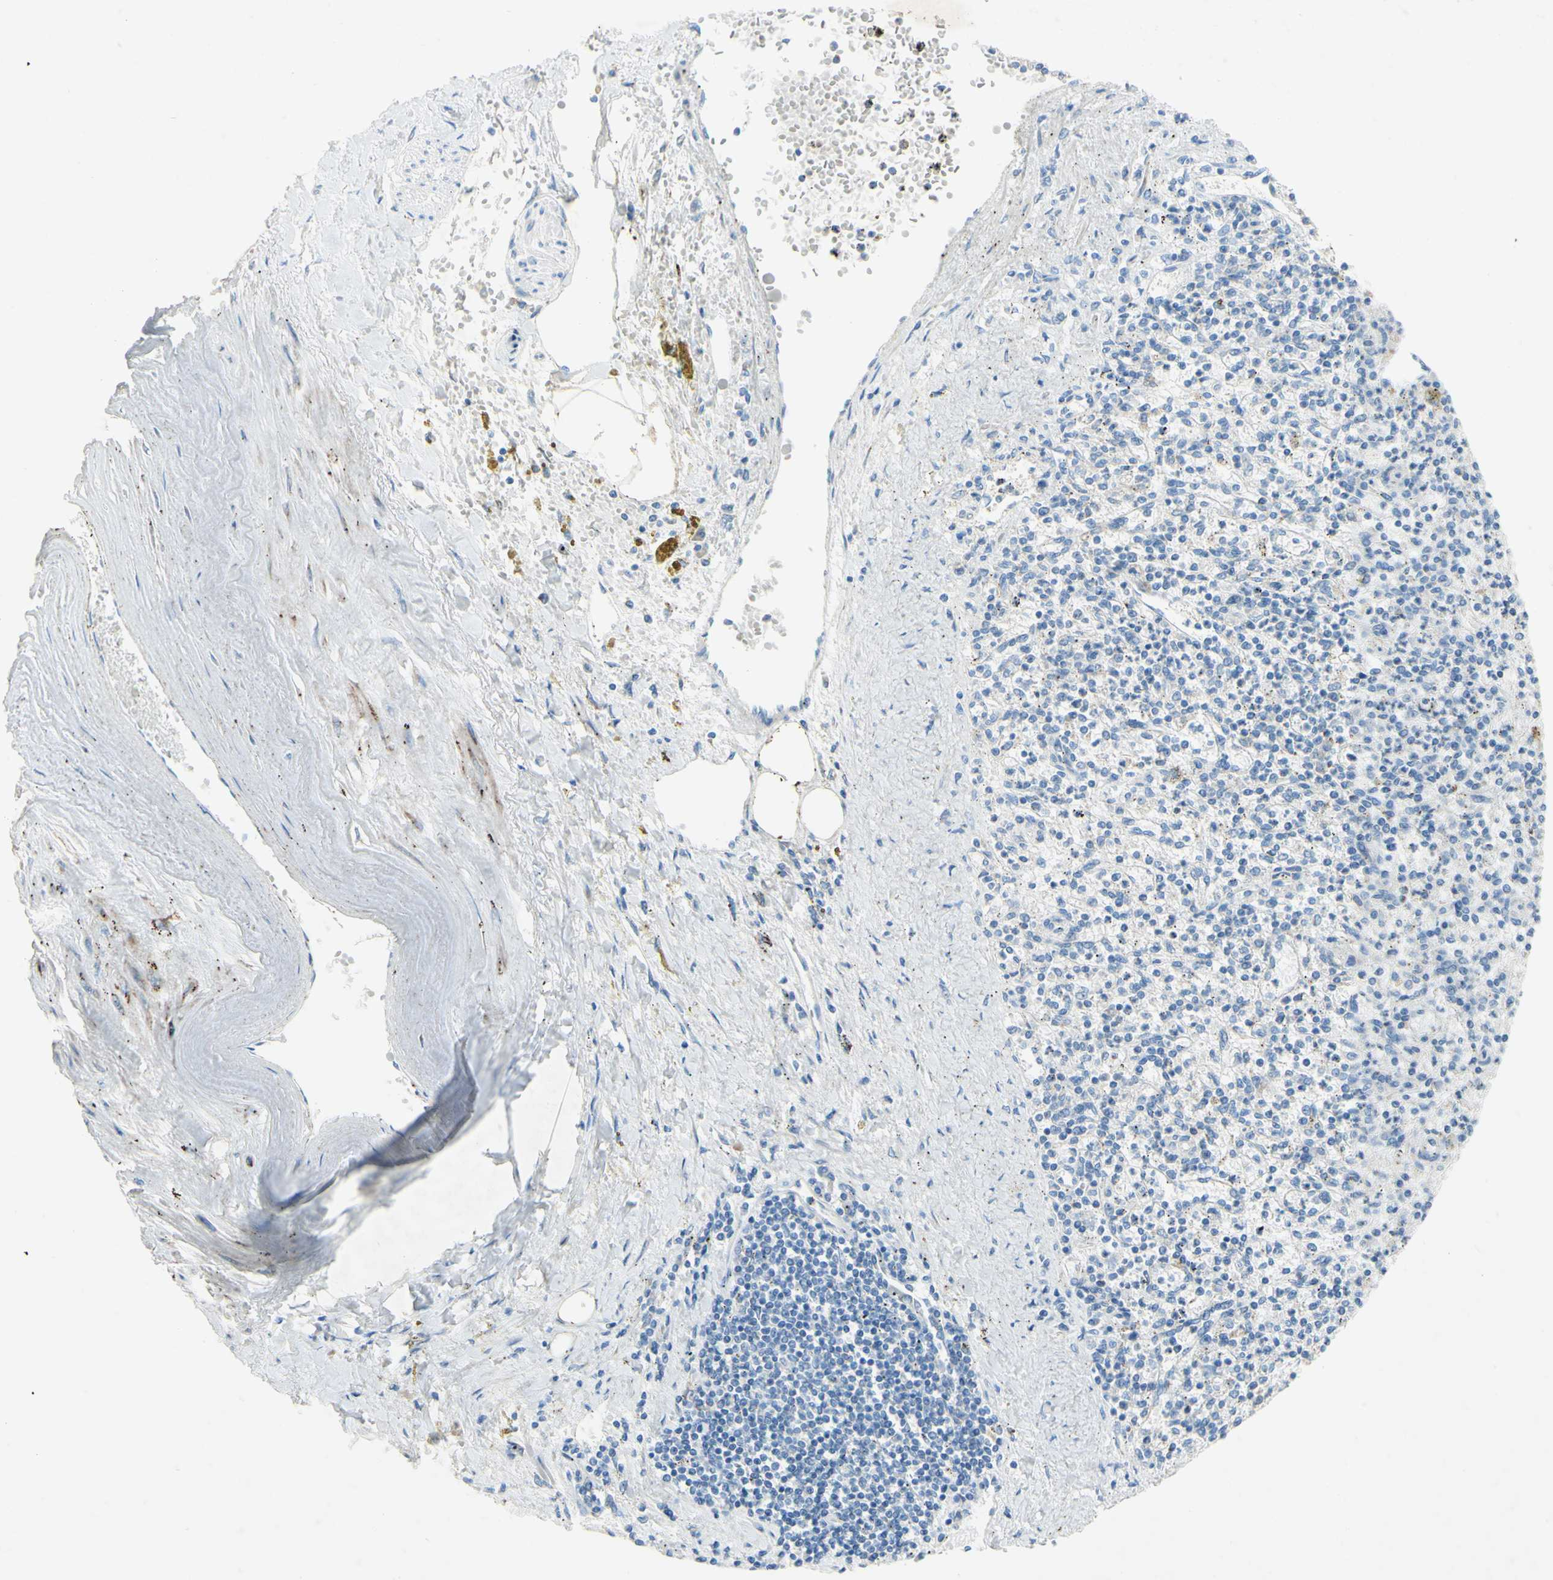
{"staining": {"intensity": "negative", "quantity": "none", "location": "none"}, "tissue": "spleen", "cell_type": "Cells in red pulp", "image_type": "normal", "snomed": [{"axis": "morphology", "description": "Normal tissue, NOS"}, {"axis": "topography", "description": "Spleen"}], "caption": "This is an immunohistochemistry (IHC) micrograph of unremarkable human spleen. There is no expression in cells in red pulp.", "gene": "ACADL", "patient": {"sex": "male", "age": 72}}